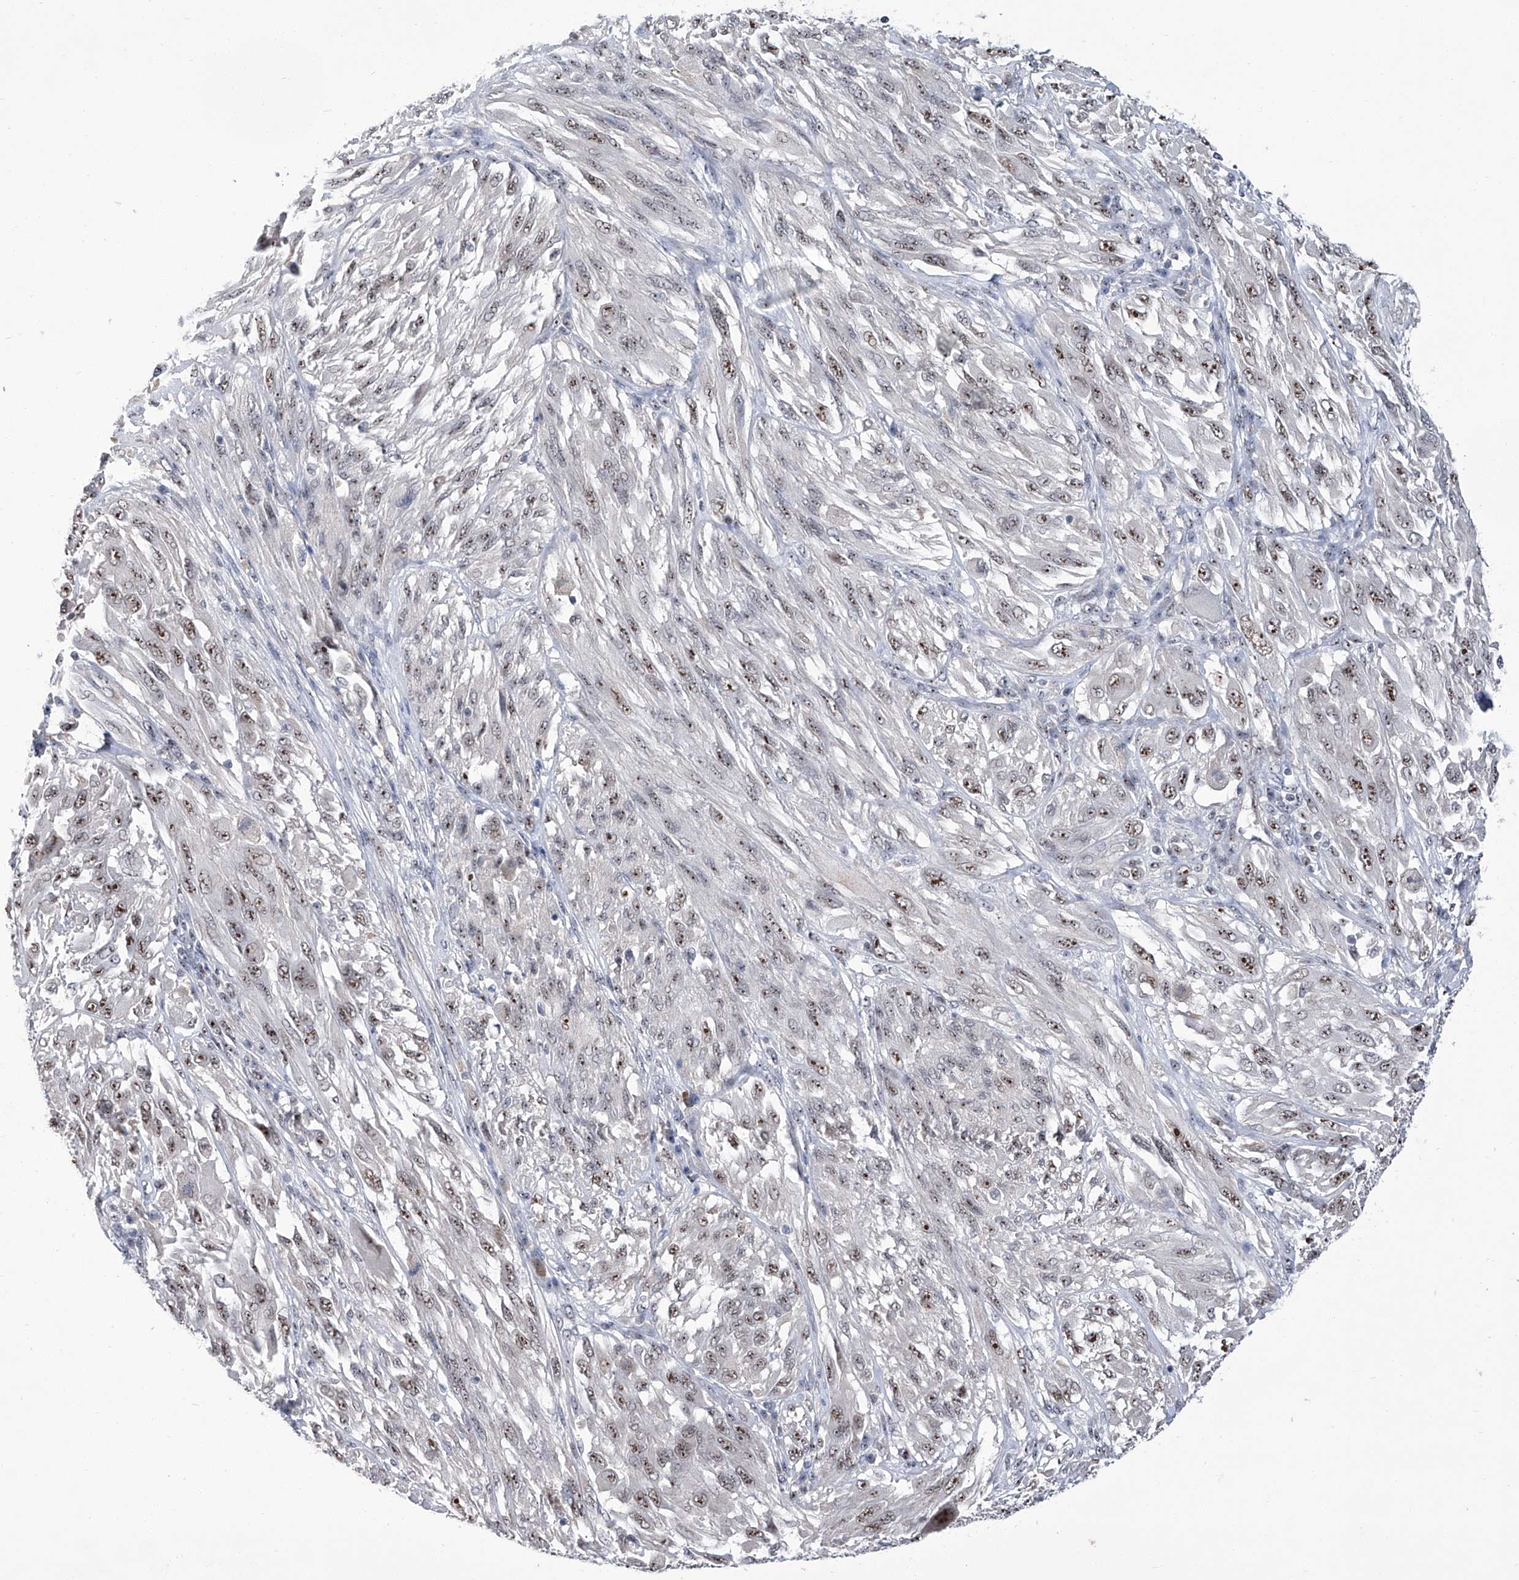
{"staining": {"intensity": "moderate", "quantity": ">75%", "location": "nuclear"}, "tissue": "melanoma", "cell_type": "Tumor cells", "image_type": "cancer", "snomed": [{"axis": "morphology", "description": "Malignant melanoma, NOS"}, {"axis": "topography", "description": "Skin"}], "caption": "This micrograph demonstrates malignant melanoma stained with IHC to label a protein in brown. The nuclear of tumor cells show moderate positivity for the protein. Nuclei are counter-stained blue.", "gene": "CMTR1", "patient": {"sex": "female", "age": 91}}